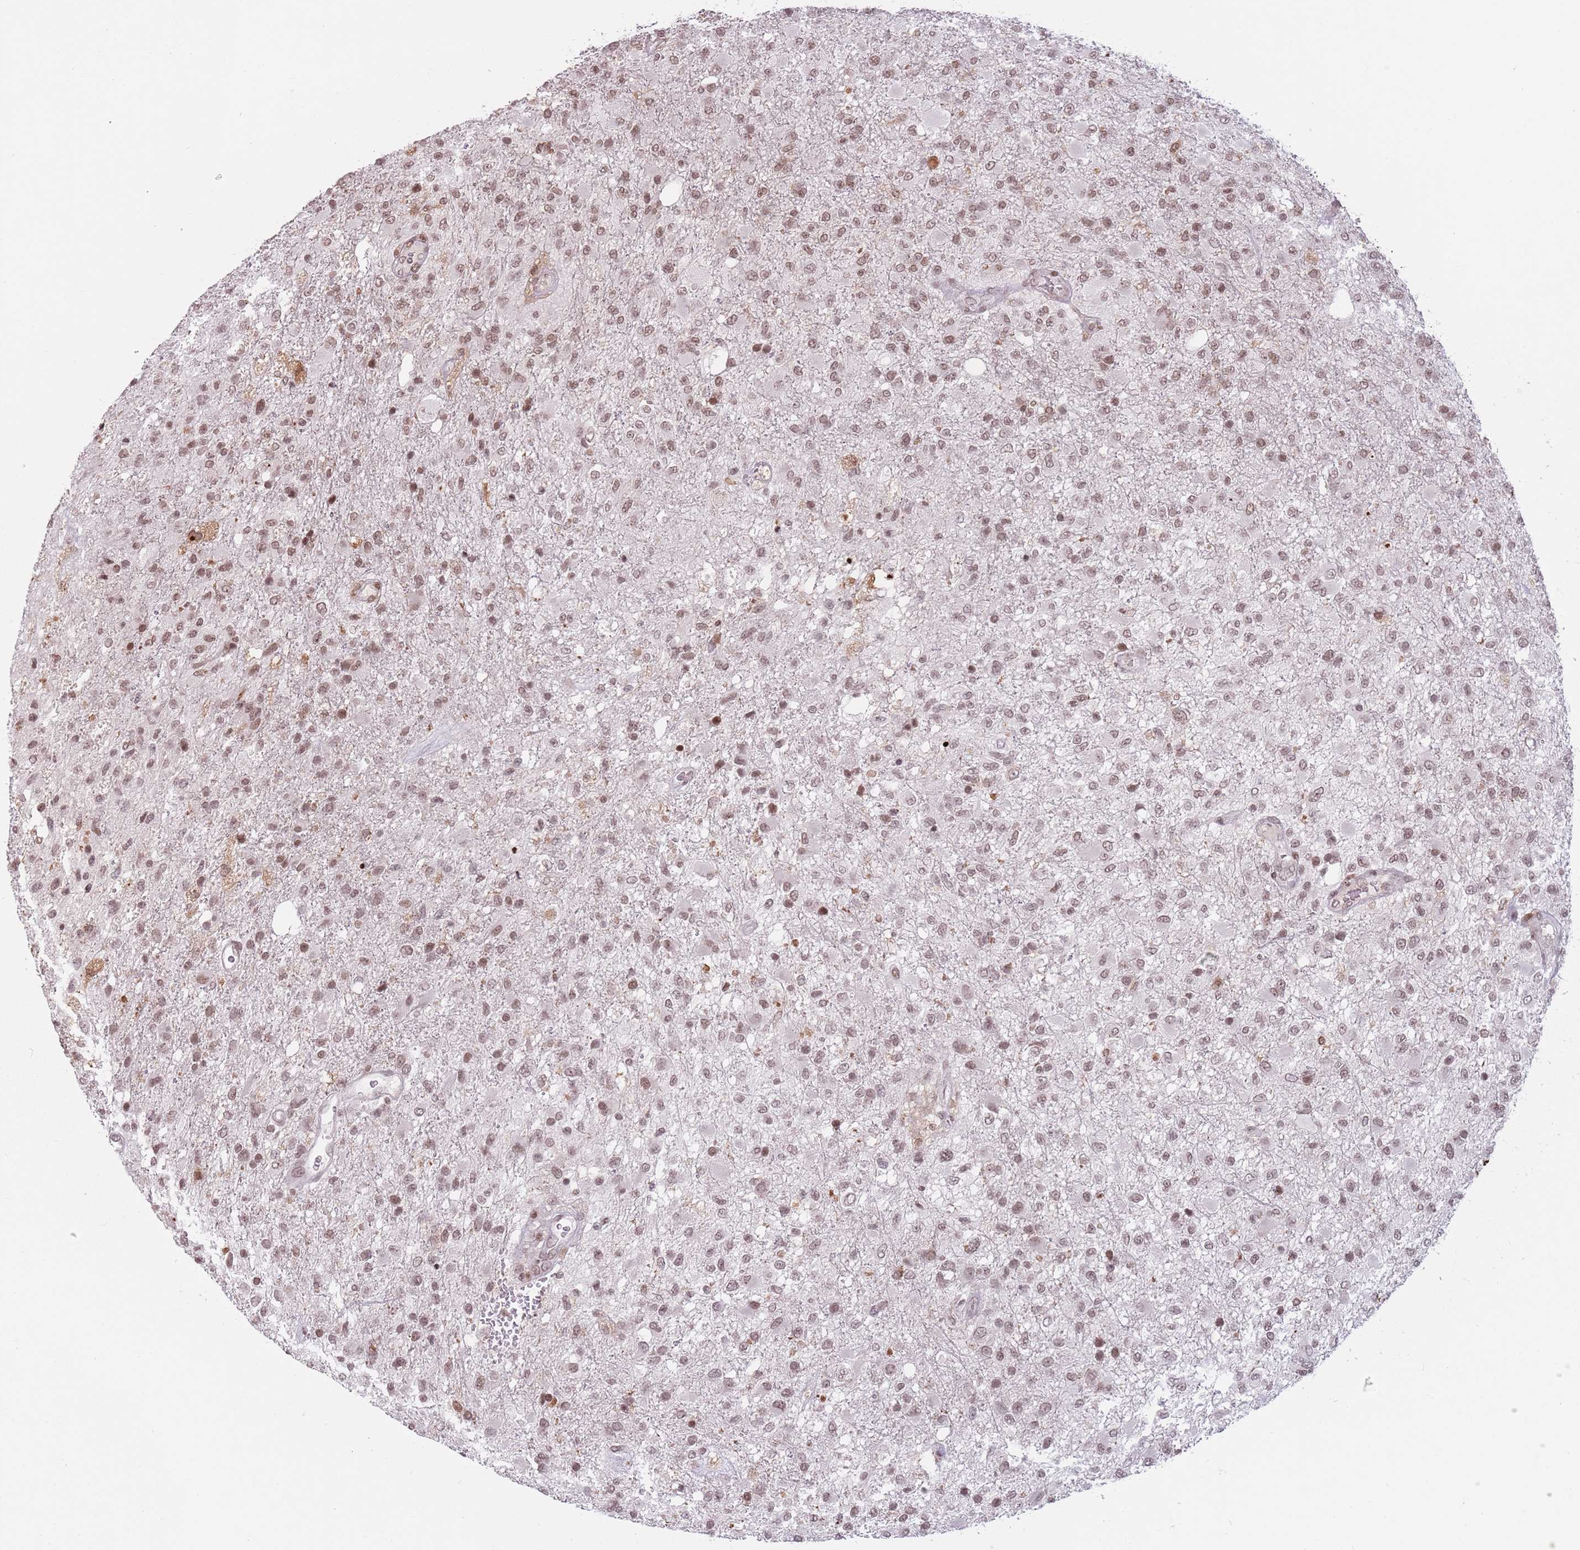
{"staining": {"intensity": "moderate", "quantity": ">75%", "location": "nuclear"}, "tissue": "glioma", "cell_type": "Tumor cells", "image_type": "cancer", "snomed": [{"axis": "morphology", "description": "Glioma, malignant, High grade"}, {"axis": "topography", "description": "Brain"}], "caption": "Immunohistochemical staining of human high-grade glioma (malignant) demonstrates moderate nuclear protein staining in about >75% of tumor cells. The staining was performed using DAB (3,3'-diaminobenzidine) to visualize the protein expression in brown, while the nuclei were stained in blue with hematoxylin (Magnification: 20x).", "gene": "SH3RF3", "patient": {"sex": "female", "age": 74}}